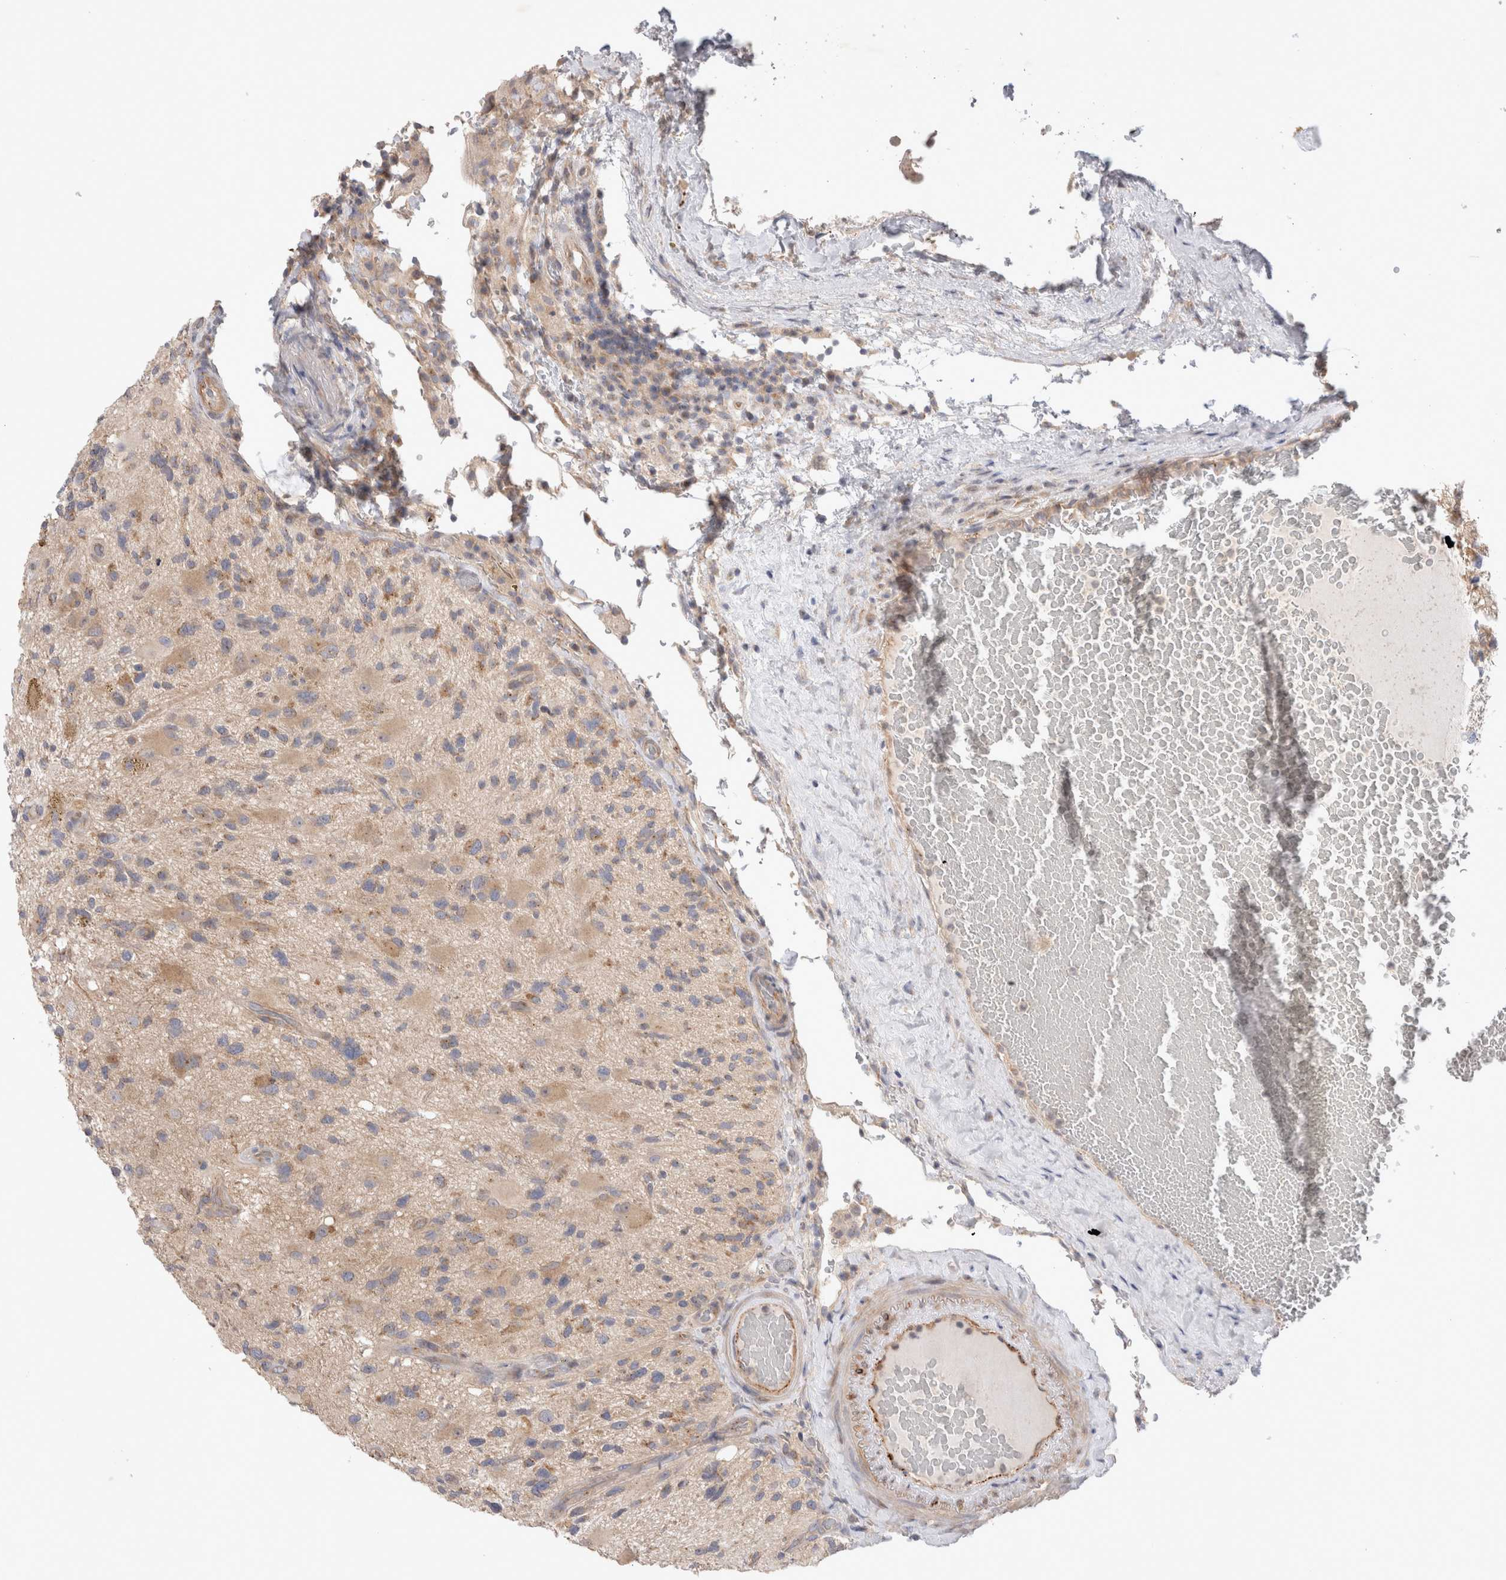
{"staining": {"intensity": "weak", "quantity": "25%-75%", "location": "cytoplasmic/membranous"}, "tissue": "glioma", "cell_type": "Tumor cells", "image_type": "cancer", "snomed": [{"axis": "morphology", "description": "Glioma, malignant, High grade"}, {"axis": "topography", "description": "Brain"}], "caption": "This histopathology image shows IHC staining of glioma, with low weak cytoplasmic/membranous expression in about 25%-75% of tumor cells.", "gene": "IFT74", "patient": {"sex": "male", "age": 33}}